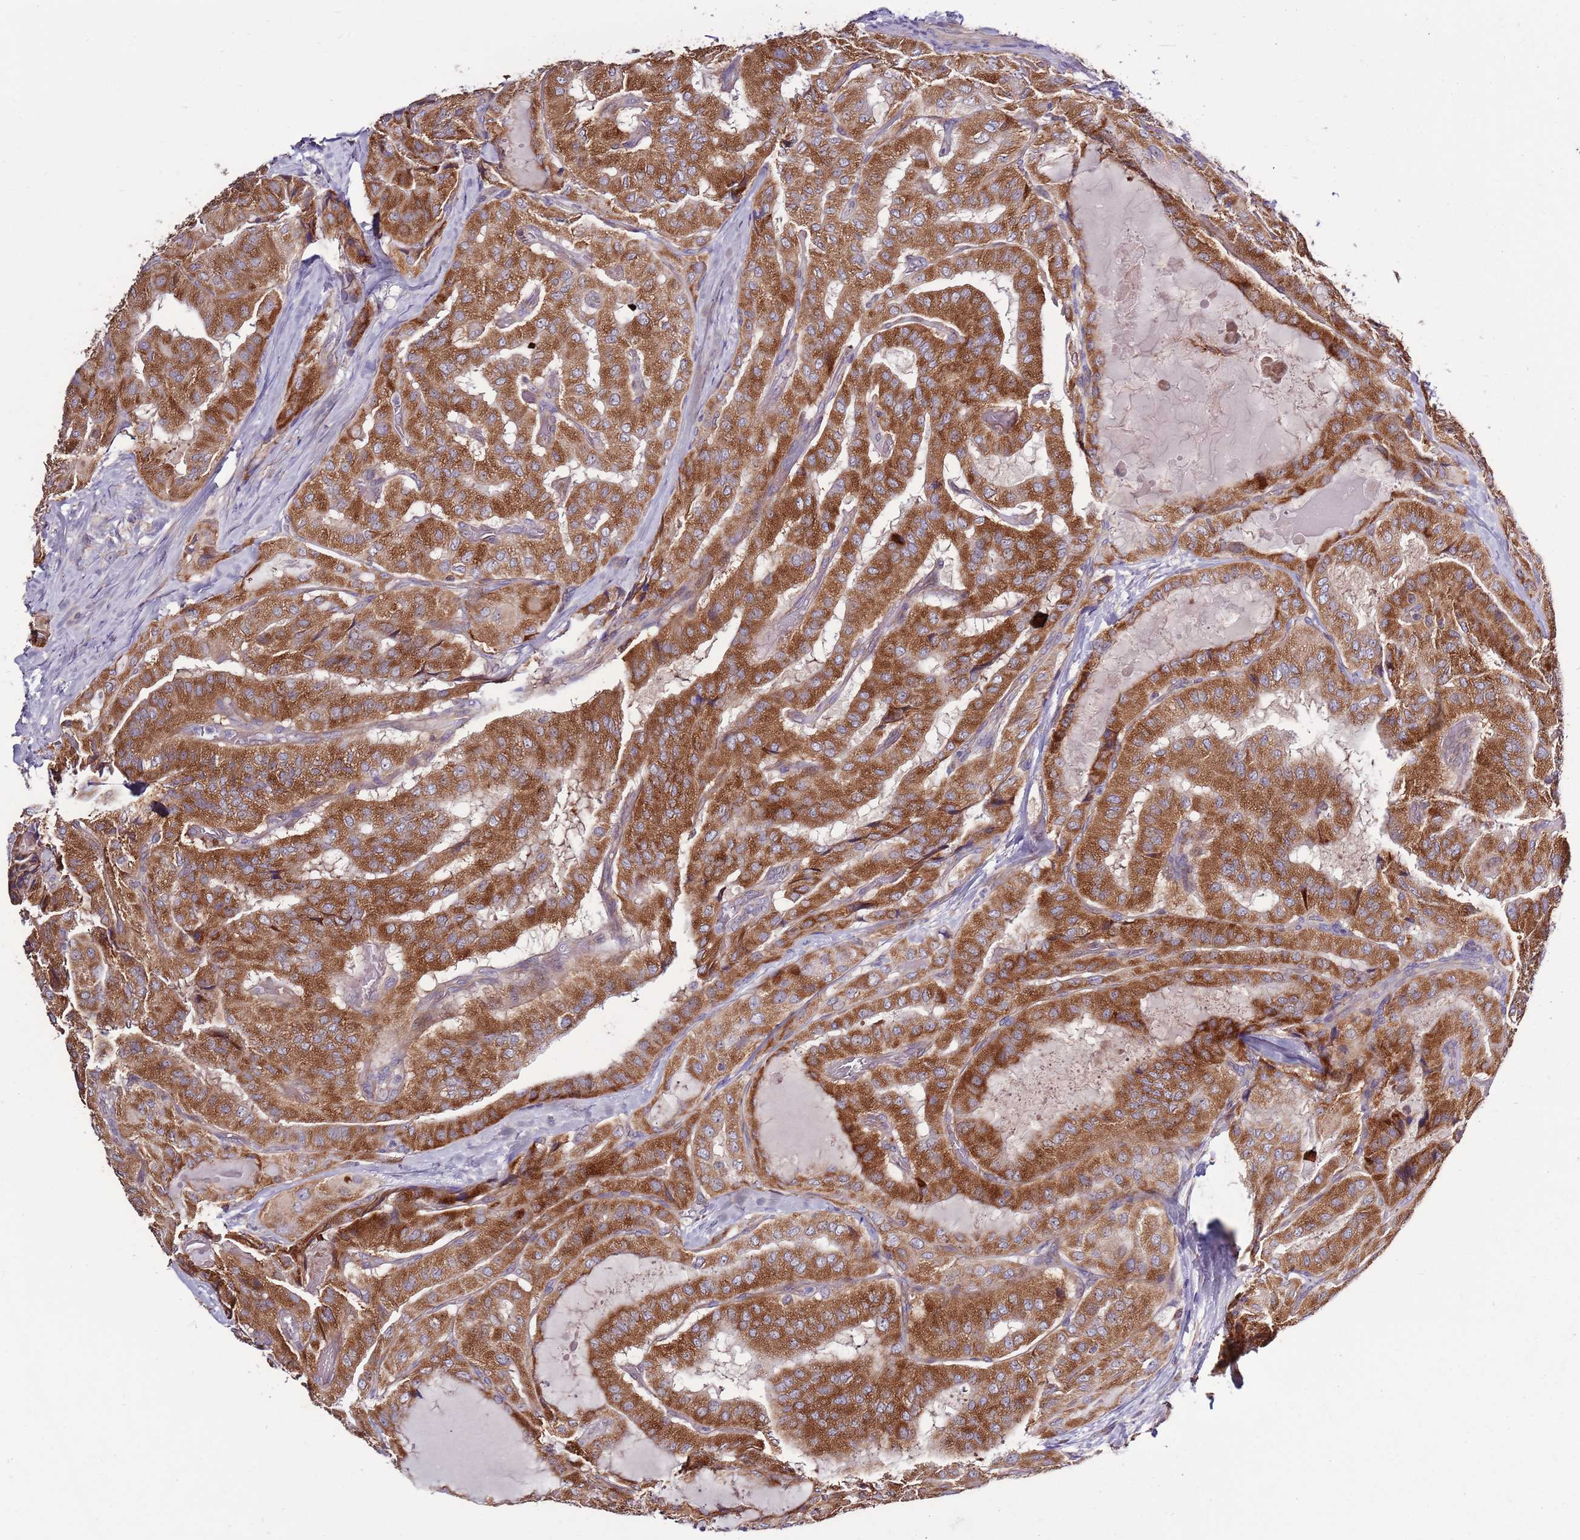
{"staining": {"intensity": "moderate", "quantity": ">75%", "location": "cytoplasmic/membranous"}, "tissue": "thyroid cancer", "cell_type": "Tumor cells", "image_type": "cancer", "snomed": [{"axis": "morphology", "description": "Normal tissue, NOS"}, {"axis": "morphology", "description": "Papillary adenocarcinoma, NOS"}, {"axis": "topography", "description": "Thyroid gland"}], "caption": "Moderate cytoplasmic/membranous protein positivity is present in about >75% of tumor cells in thyroid papillary adenocarcinoma.", "gene": "SMG1", "patient": {"sex": "female", "age": 59}}